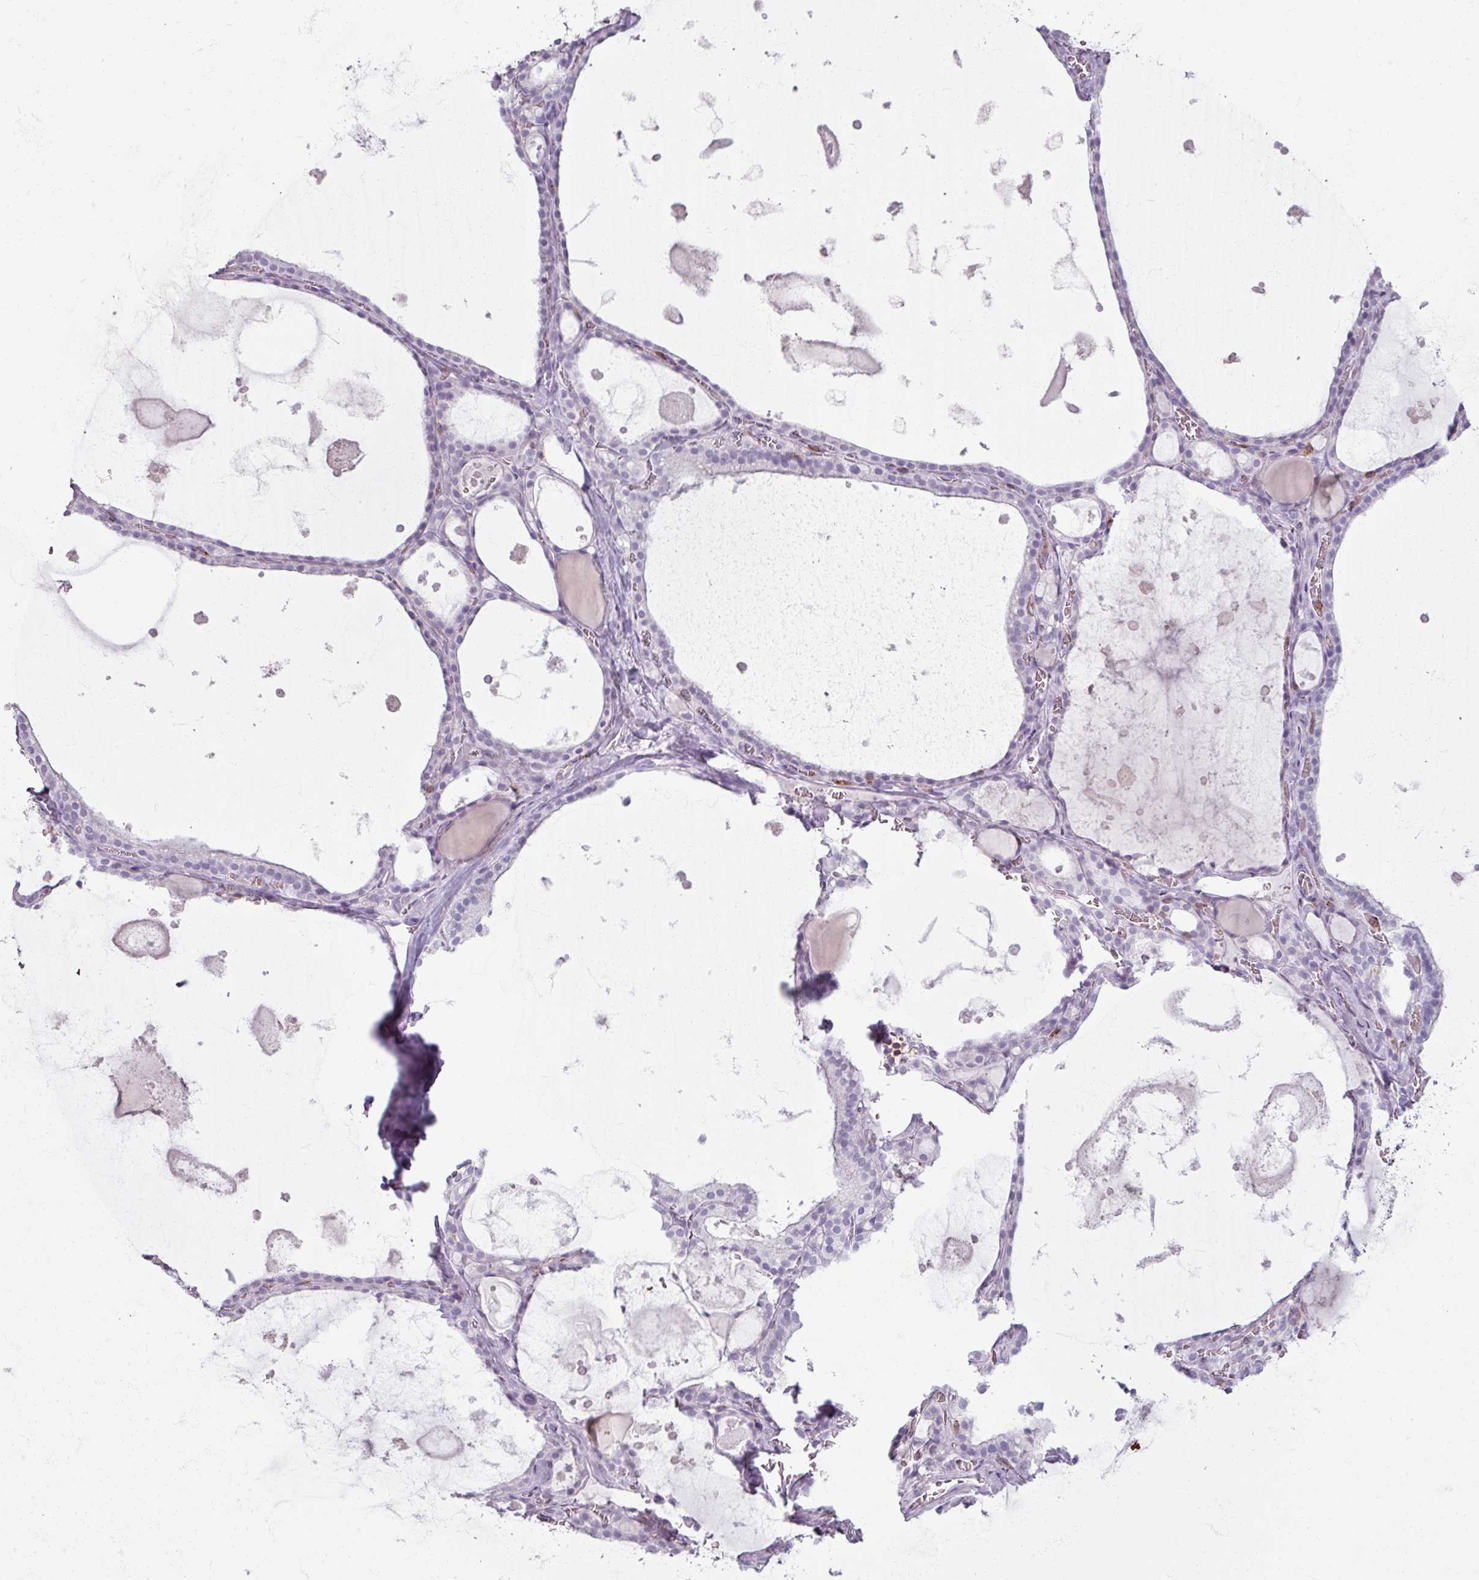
{"staining": {"intensity": "negative", "quantity": "none", "location": "none"}, "tissue": "thyroid gland", "cell_type": "Glandular cells", "image_type": "normal", "snomed": [{"axis": "morphology", "description": "Normal tissue, NOS"}, {"axis": "topography", "description": "Thyroid gland"}], "caption": "The histopathology image displays no significant positivity in glandular cells of thyroid gland.", "gene": "PTPRC", "patient": {"sex": "male", "age": 56}}